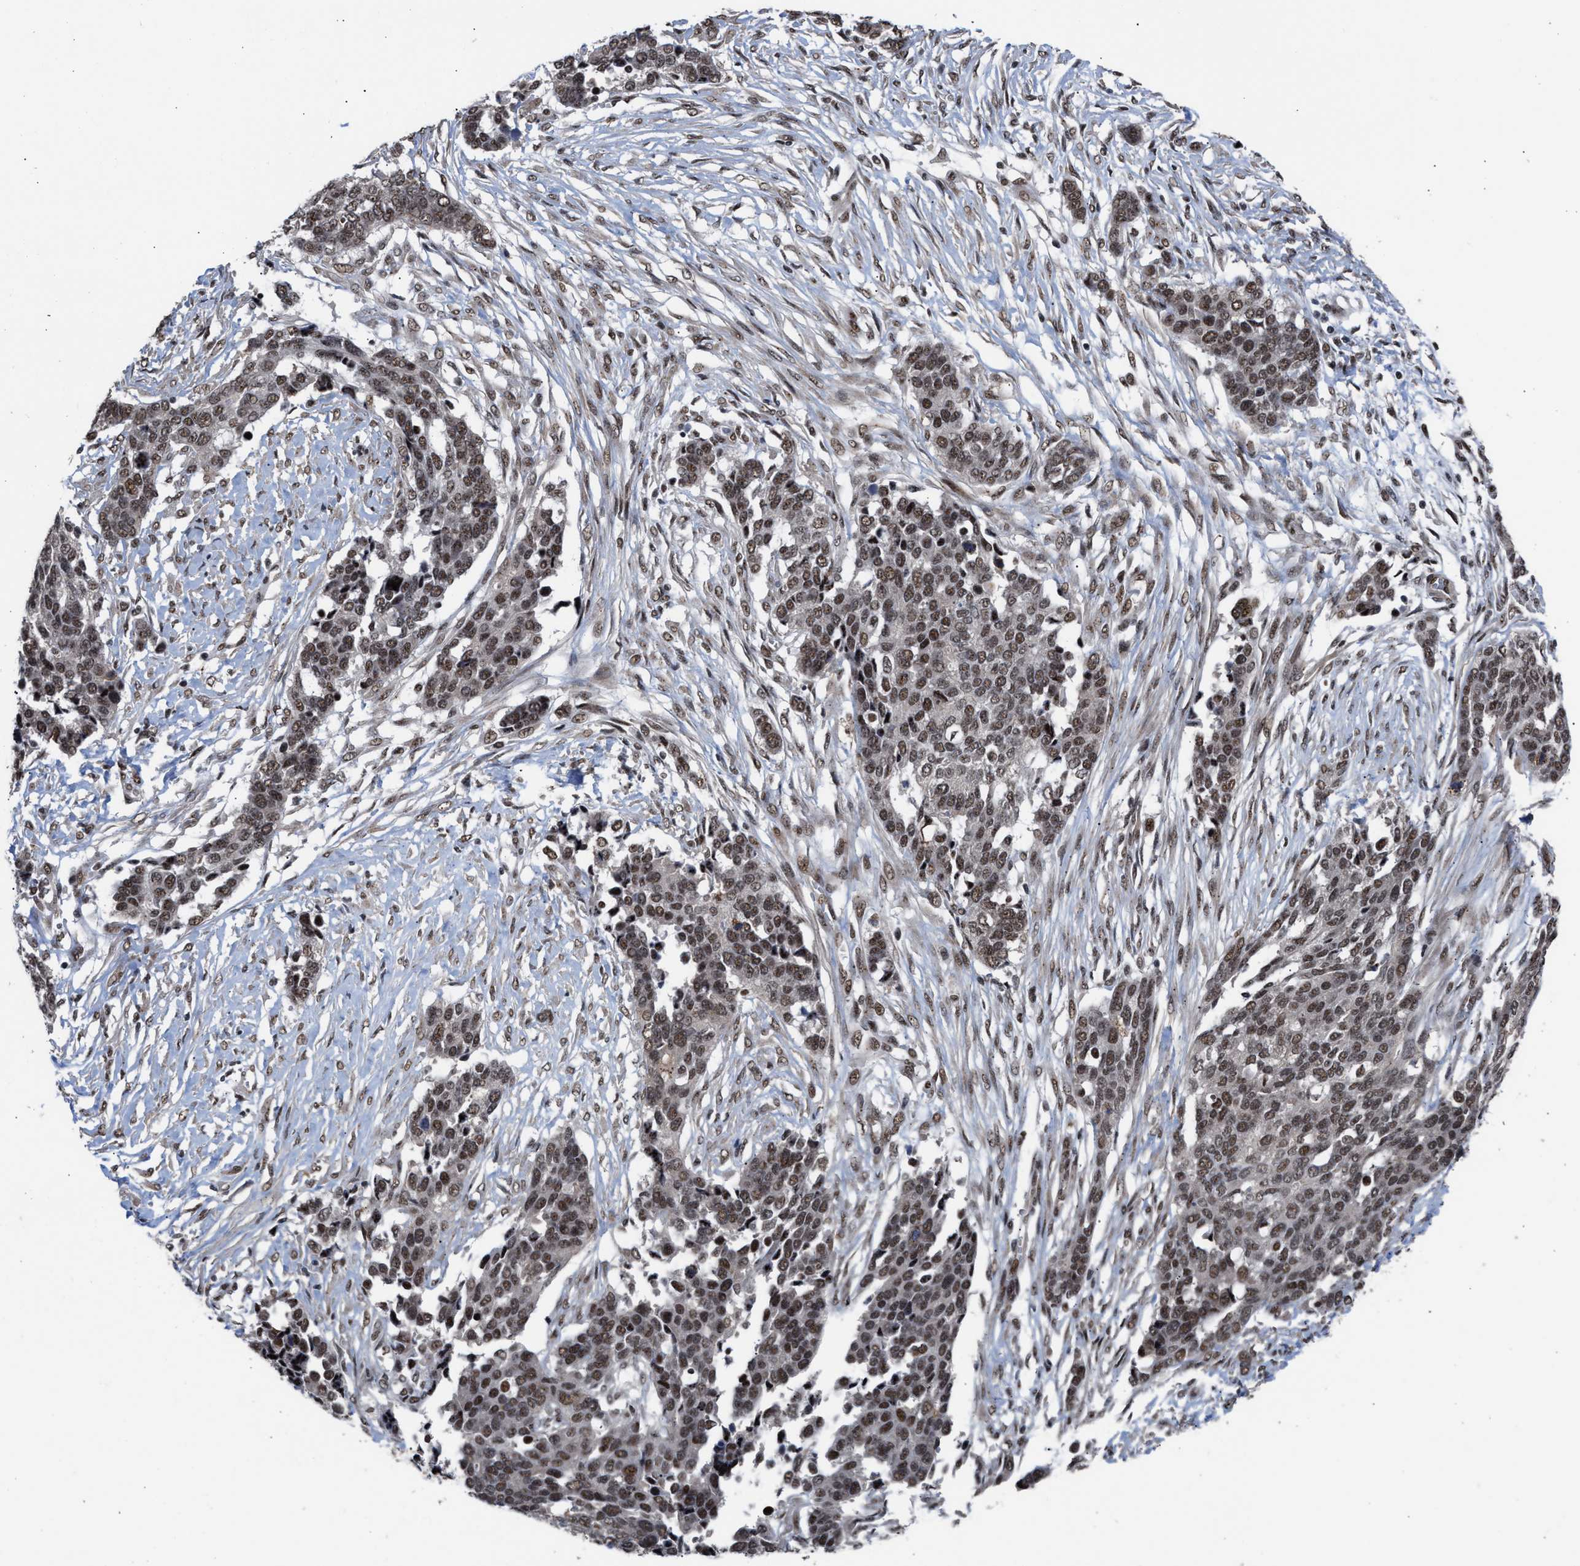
{"staining": {"intensity": "strong", "quantity": ">75%", "location": "nuclear"}, "tissue": "ovarian cancer", "cell_type": "Tumor cells", "image_type": "cancer", "snomed": [{"axis": "morphology", "description": "Cystadenocarcinoma, serous, NOS"}, {"axis": "topography", "description": "Ovary"}], "caption": "A brown stain highlights strong nuclear staining of a protein in serous cystadenocarcinoma (ovarian) tumor cells.", "gene": "EIF4A3", "patient": {"sex": "female", "age": 44}}